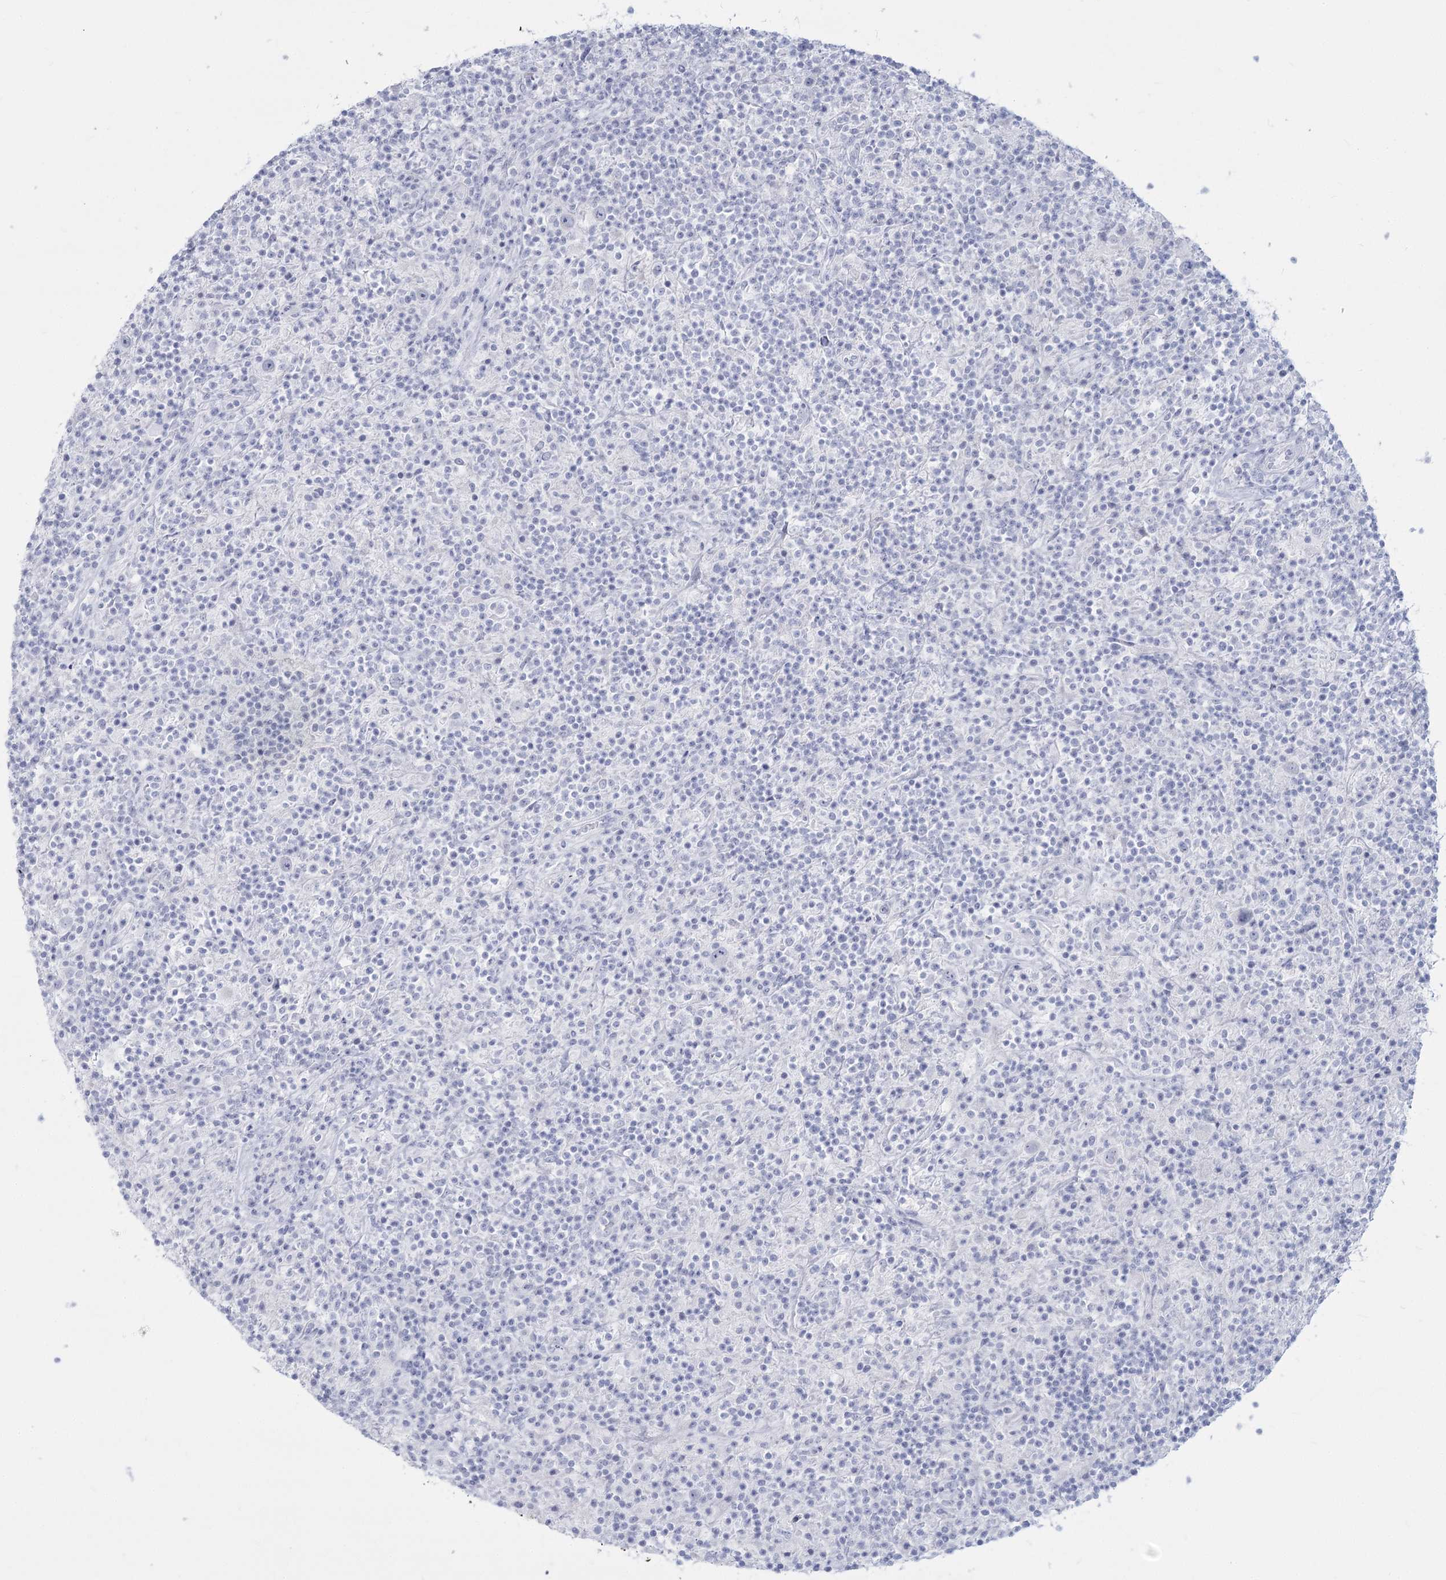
{"staining": {"intensity": "negative", "quantity": "none", "location": "none"}, "tissue": "lymphoma", "cell_type": "Tumor cells", "image_type": "cancer", "snomed": [{"axis": "morphology", "description": "Hodgkin's disease, NOS"}, {"axis": "topography", "description": "Lymph node"}], "caption": "An IHC photomicrograph of lymphoma is shown. There is no staining in tumor cells of lymphoma. (DAB (3,3'-diaminobenzidine) immunohistochemistry (IHC) visualized using brightfield microscopy, high magnification).", "gene": "SLC6A19", "patient": {"sex": "male", "age": 70}}